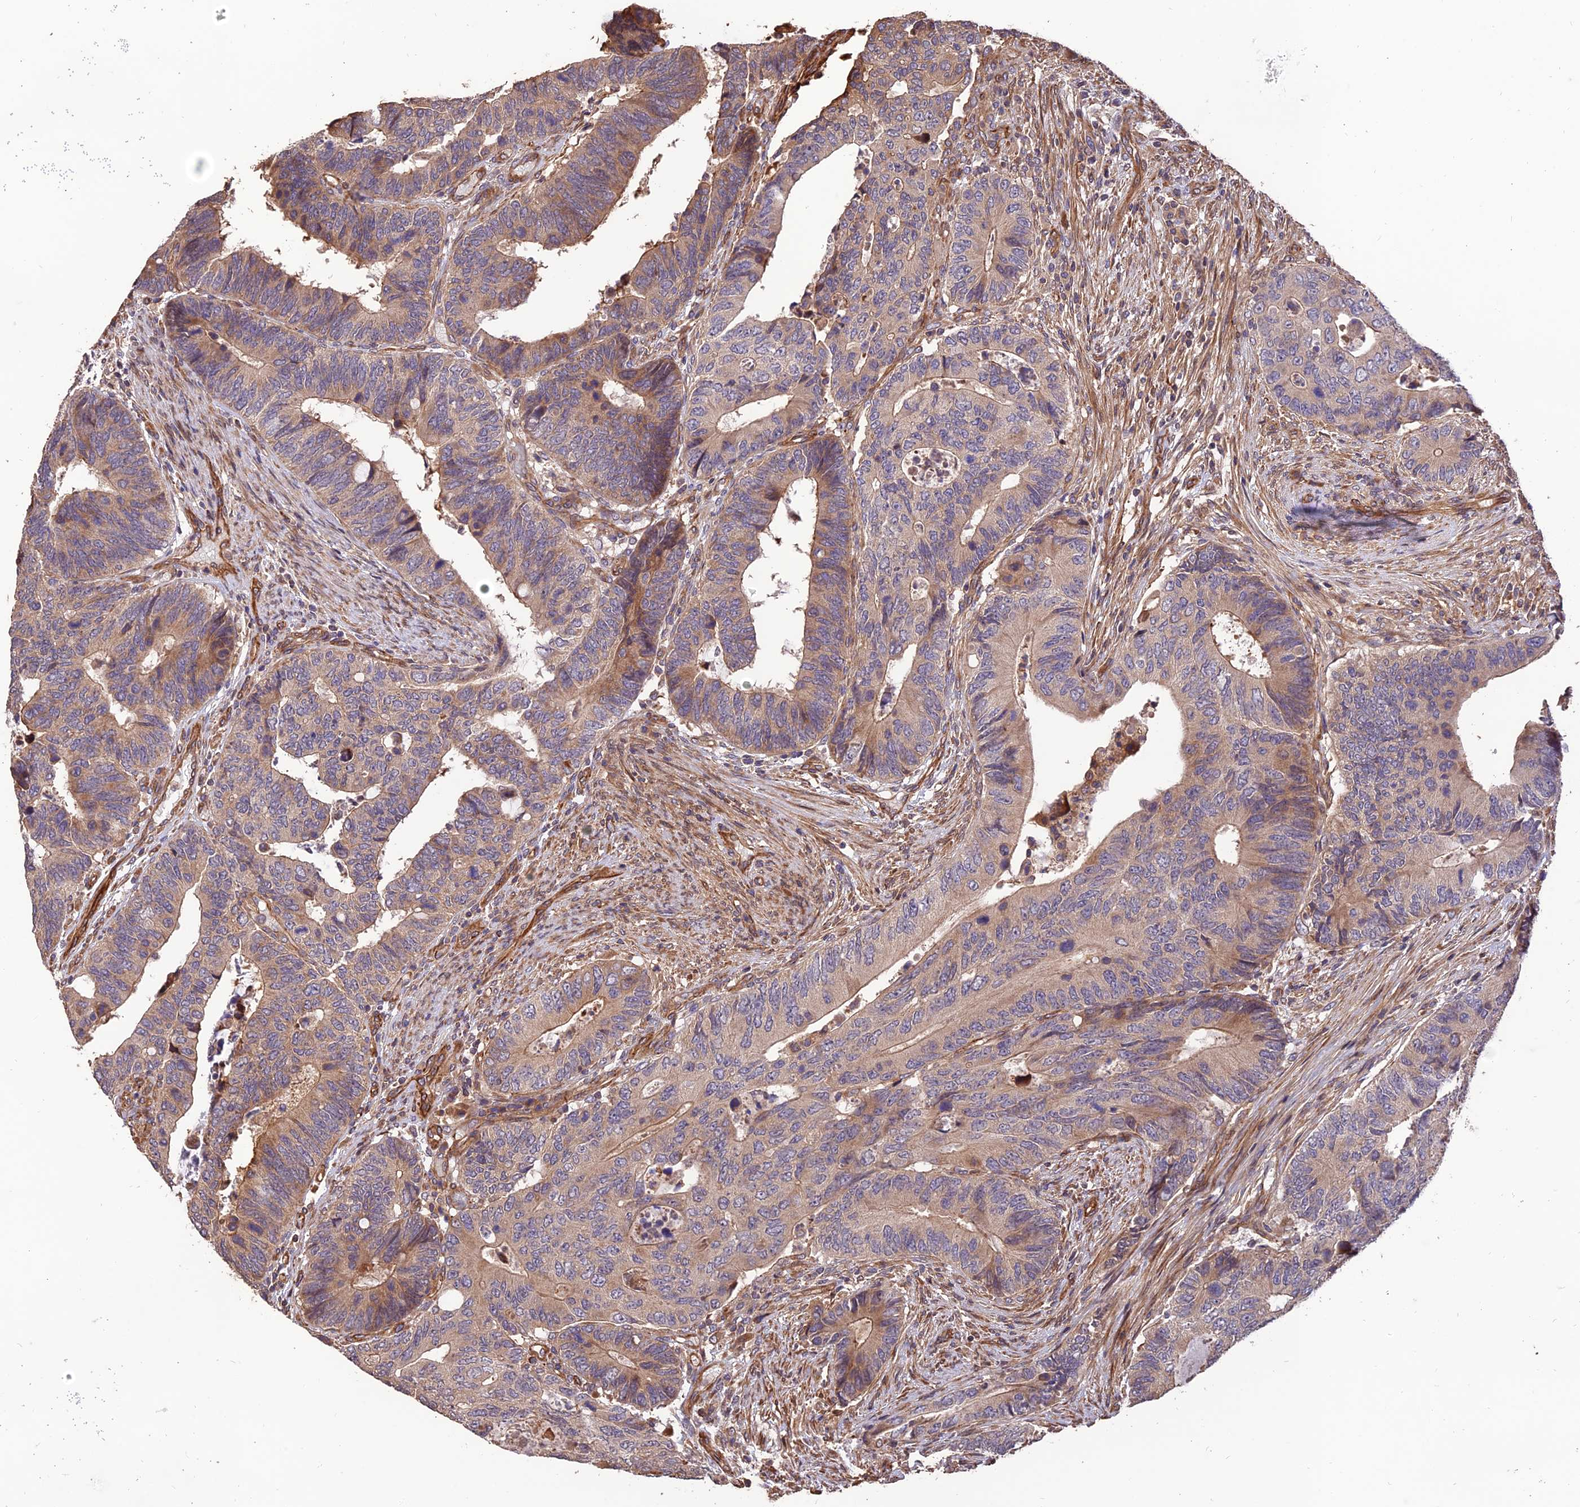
{"staining": {"intensity": "moderate", "quantity": "<25%", "location": "cytoplasmic/membranous"}, "tissue": "colorectal cancer", "cell_type": "Tumor cells", "image_type": "cancer", "snomed": [{"axis": "morphology", "description": "Adenocarcinoma, NOS"}, {"axis": "topography", "description": "Colon"}], "caption": "Immunohistochemistry (IHC) (DAB) staining of colorectal adenocarcinoma demonstrates moderate cytoplasmic/membranous protein expression in approximately <25% of tumor cells.", "gene": "CREBL2", "patient": {"sex": "male", "age": 87}}